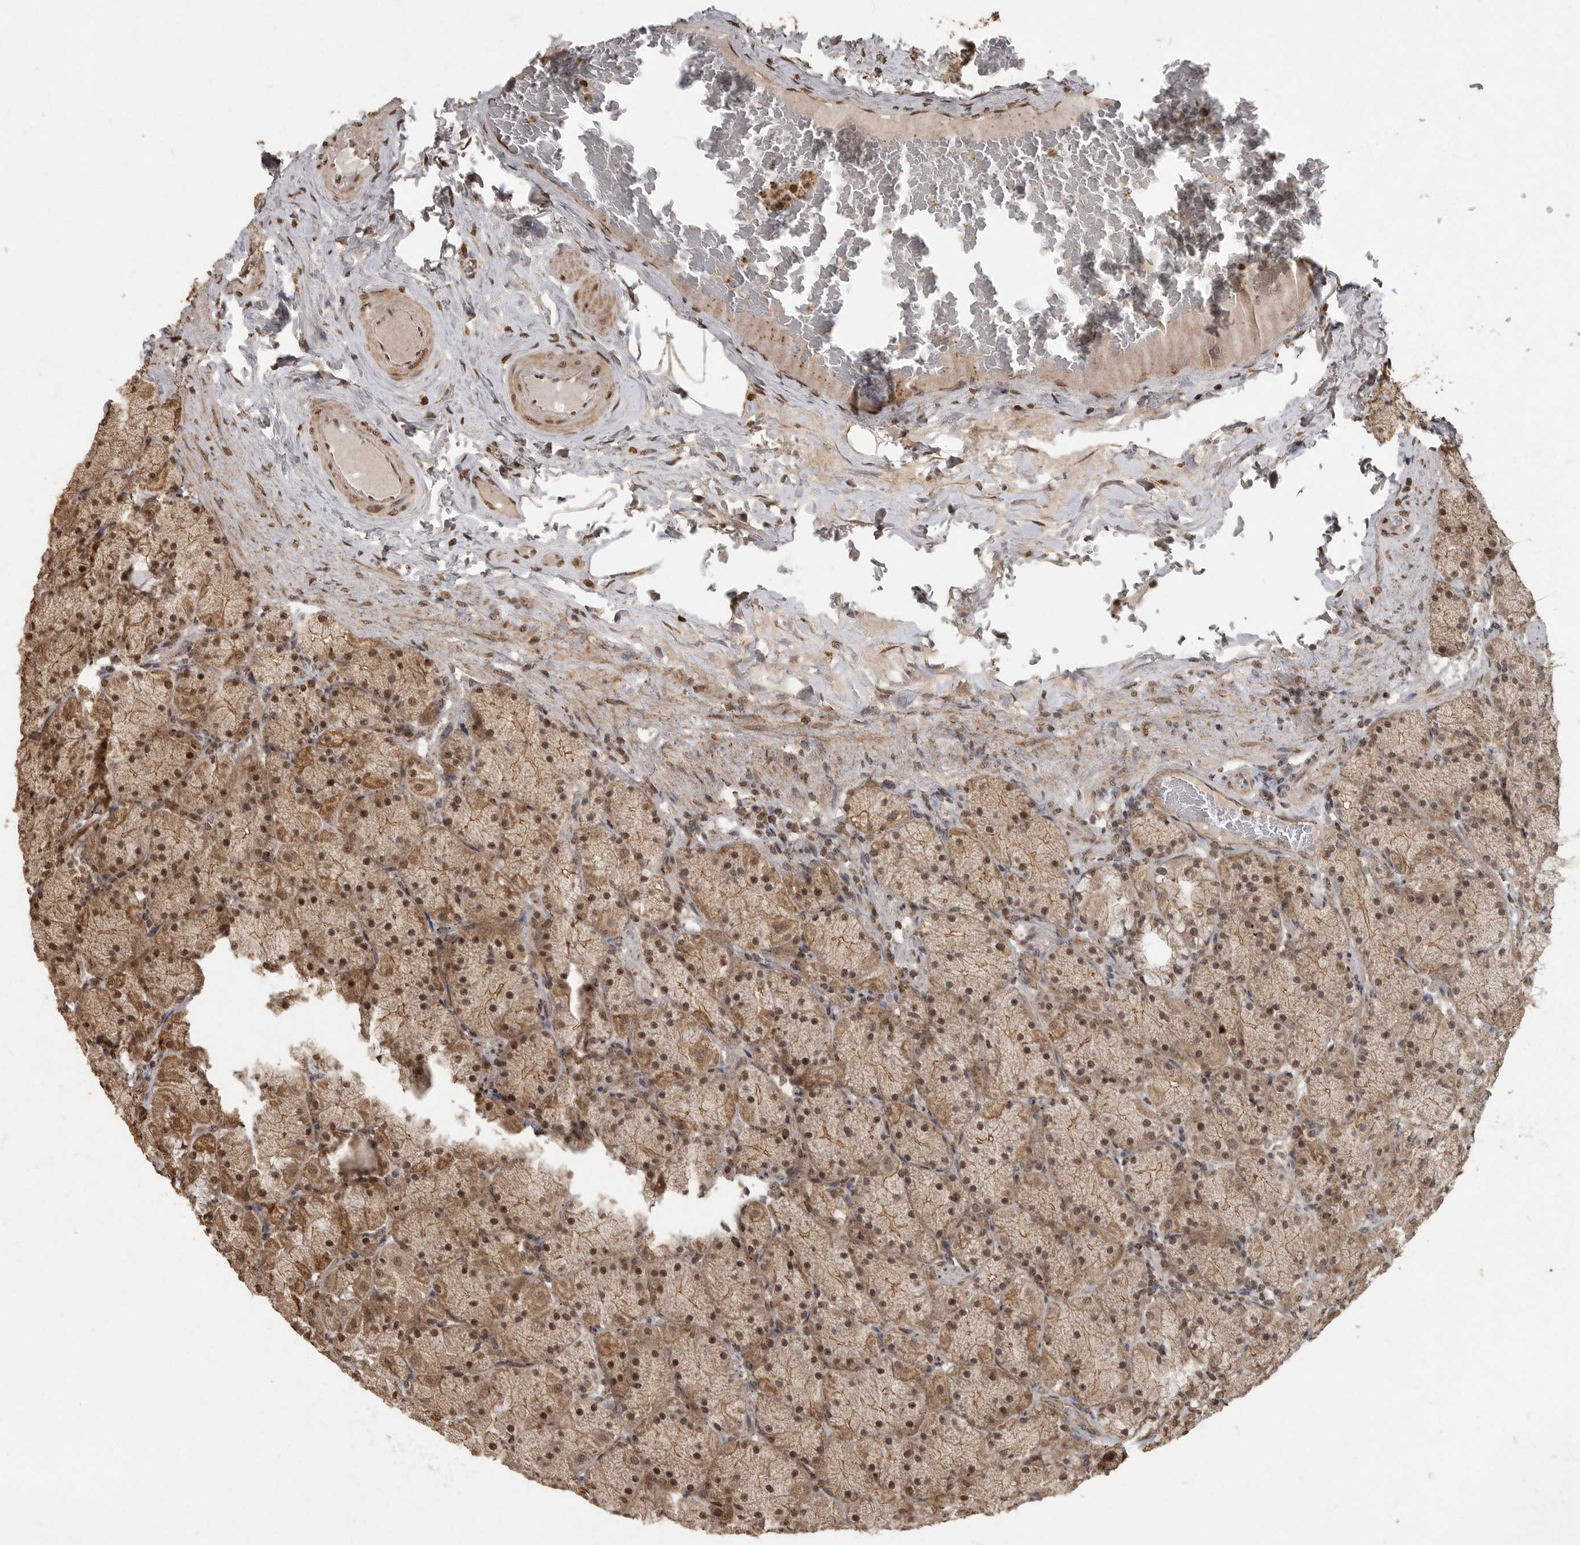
{"staining": {"intensity": "strong", "quantity": ">75%", "location": "cytoplasmic/membranous,nuclear"}, "tissue": "stomach", "cell_type": "Glandular cells", "image_type": "normal", "snomed": [{"axis": "morphology", "description": "Normal tissue, NOS"}, {"axis": "topography", "description": "Stomach, upper"}], "caption": "Immunohistochemistry of normal human stomach displays high levels of strong cytoplasmic/membranous,nuclear positivity in approximately >75% of glandular cells.", "gene": "MAFG", "patient": {"sex": "female", "age": 56}}